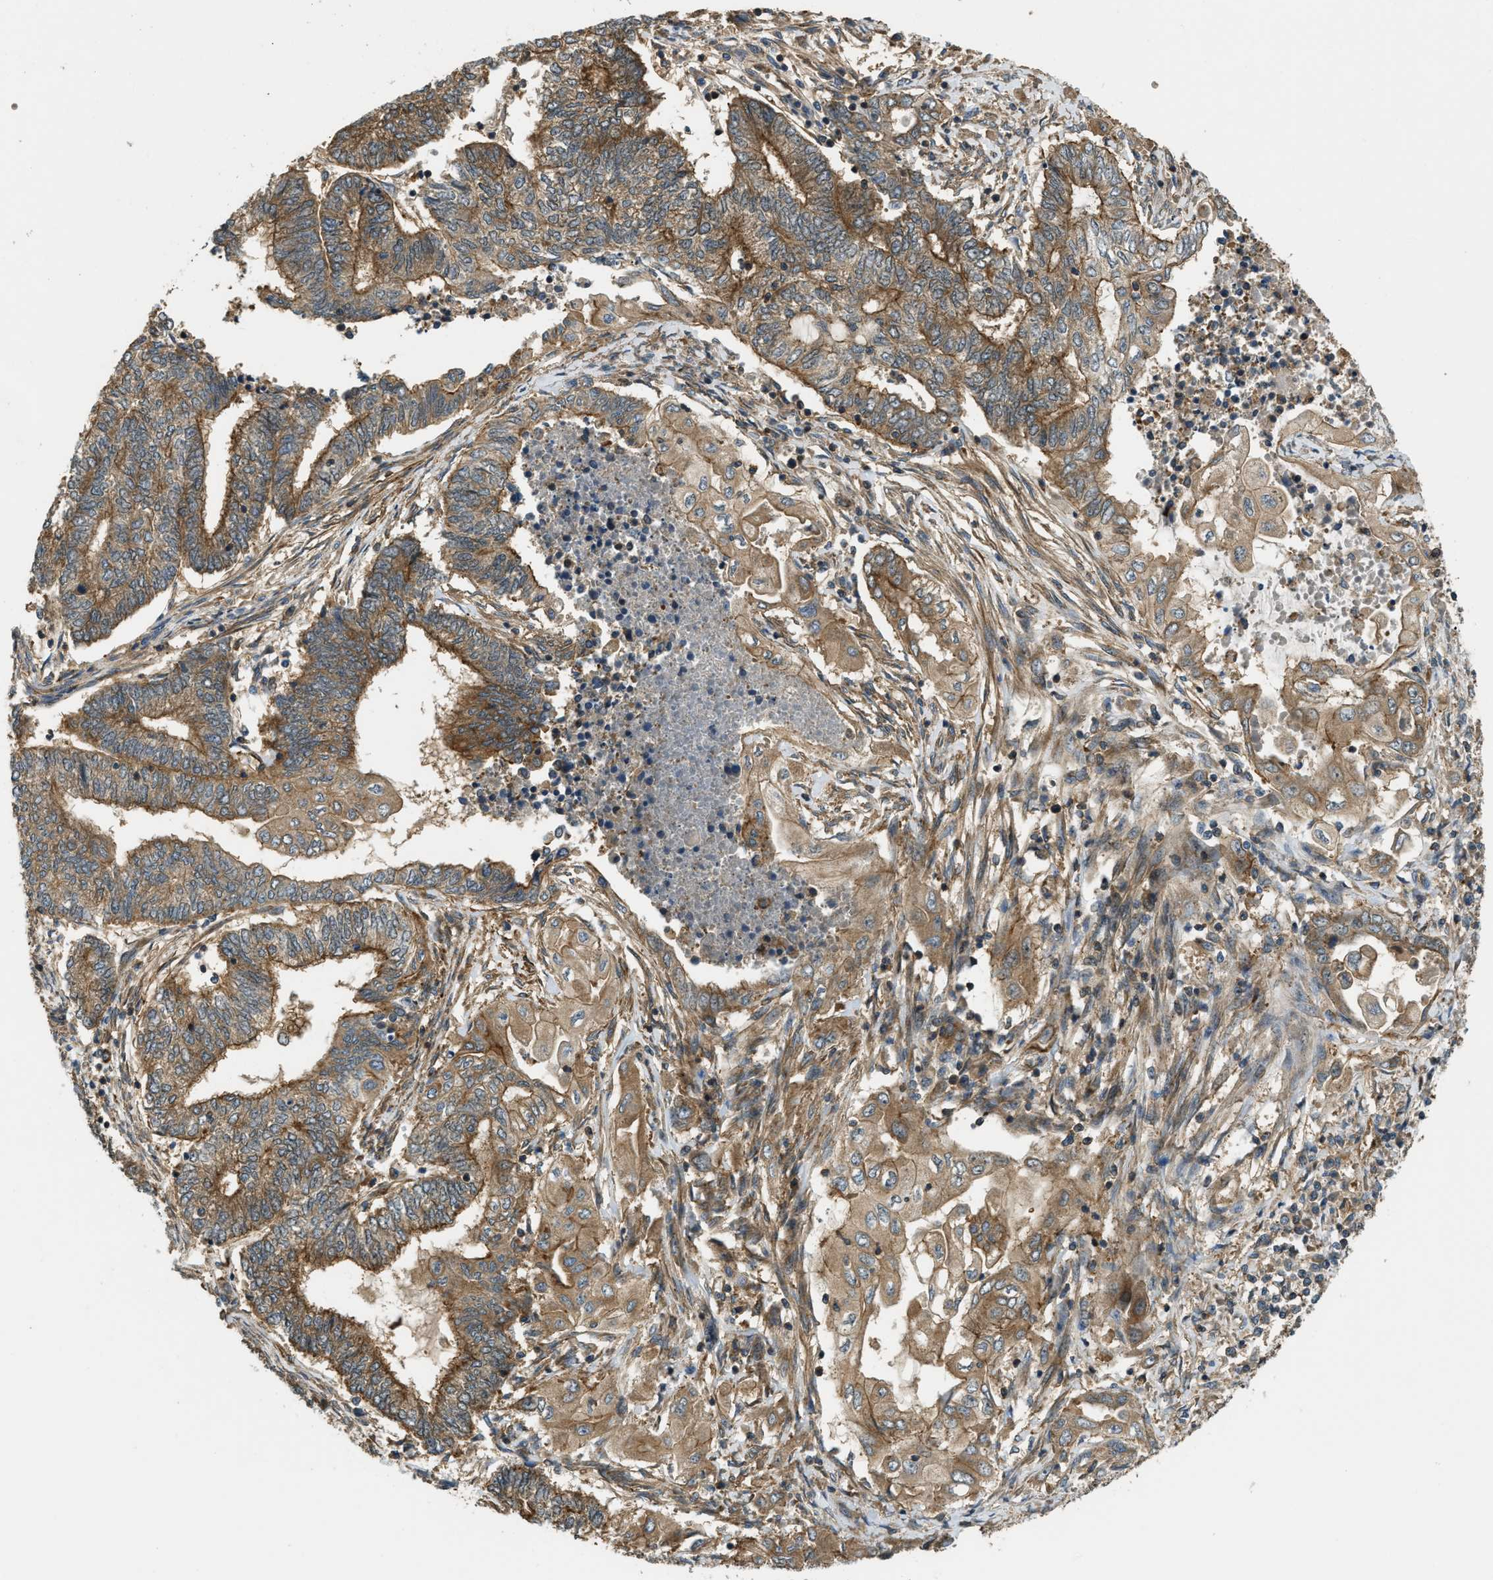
{"staining": {"intensity": "moderate", "quantity": ">75%", "location": "cytoplasmic/membranous"}, "tissue": "endometrial cancer", "cell_type": "Tumor cells", "image_type": "cancer", "snomed": [{"axis": "morphology", "description": "Adenocarcinoma, NOS"}, {"axis": "topography", "description": "Uterus"}, {"axis": "topography", "description": "Endometrium"}], "caption": "Immunohistochemical staining of human endometrial cancer (adenocarcinoma) demonstrates medium levels of moderate cytoplasmic/membranous staining in approximately >75% of tumor cells. Using DAB (3,3'-diaminobenzidine) (brown) and hematoxylin (blue) stains, captured at high magnification using brightfield microscopy.", "gene": "BAG4", "patient": {"sex": "female", "age": 70}}